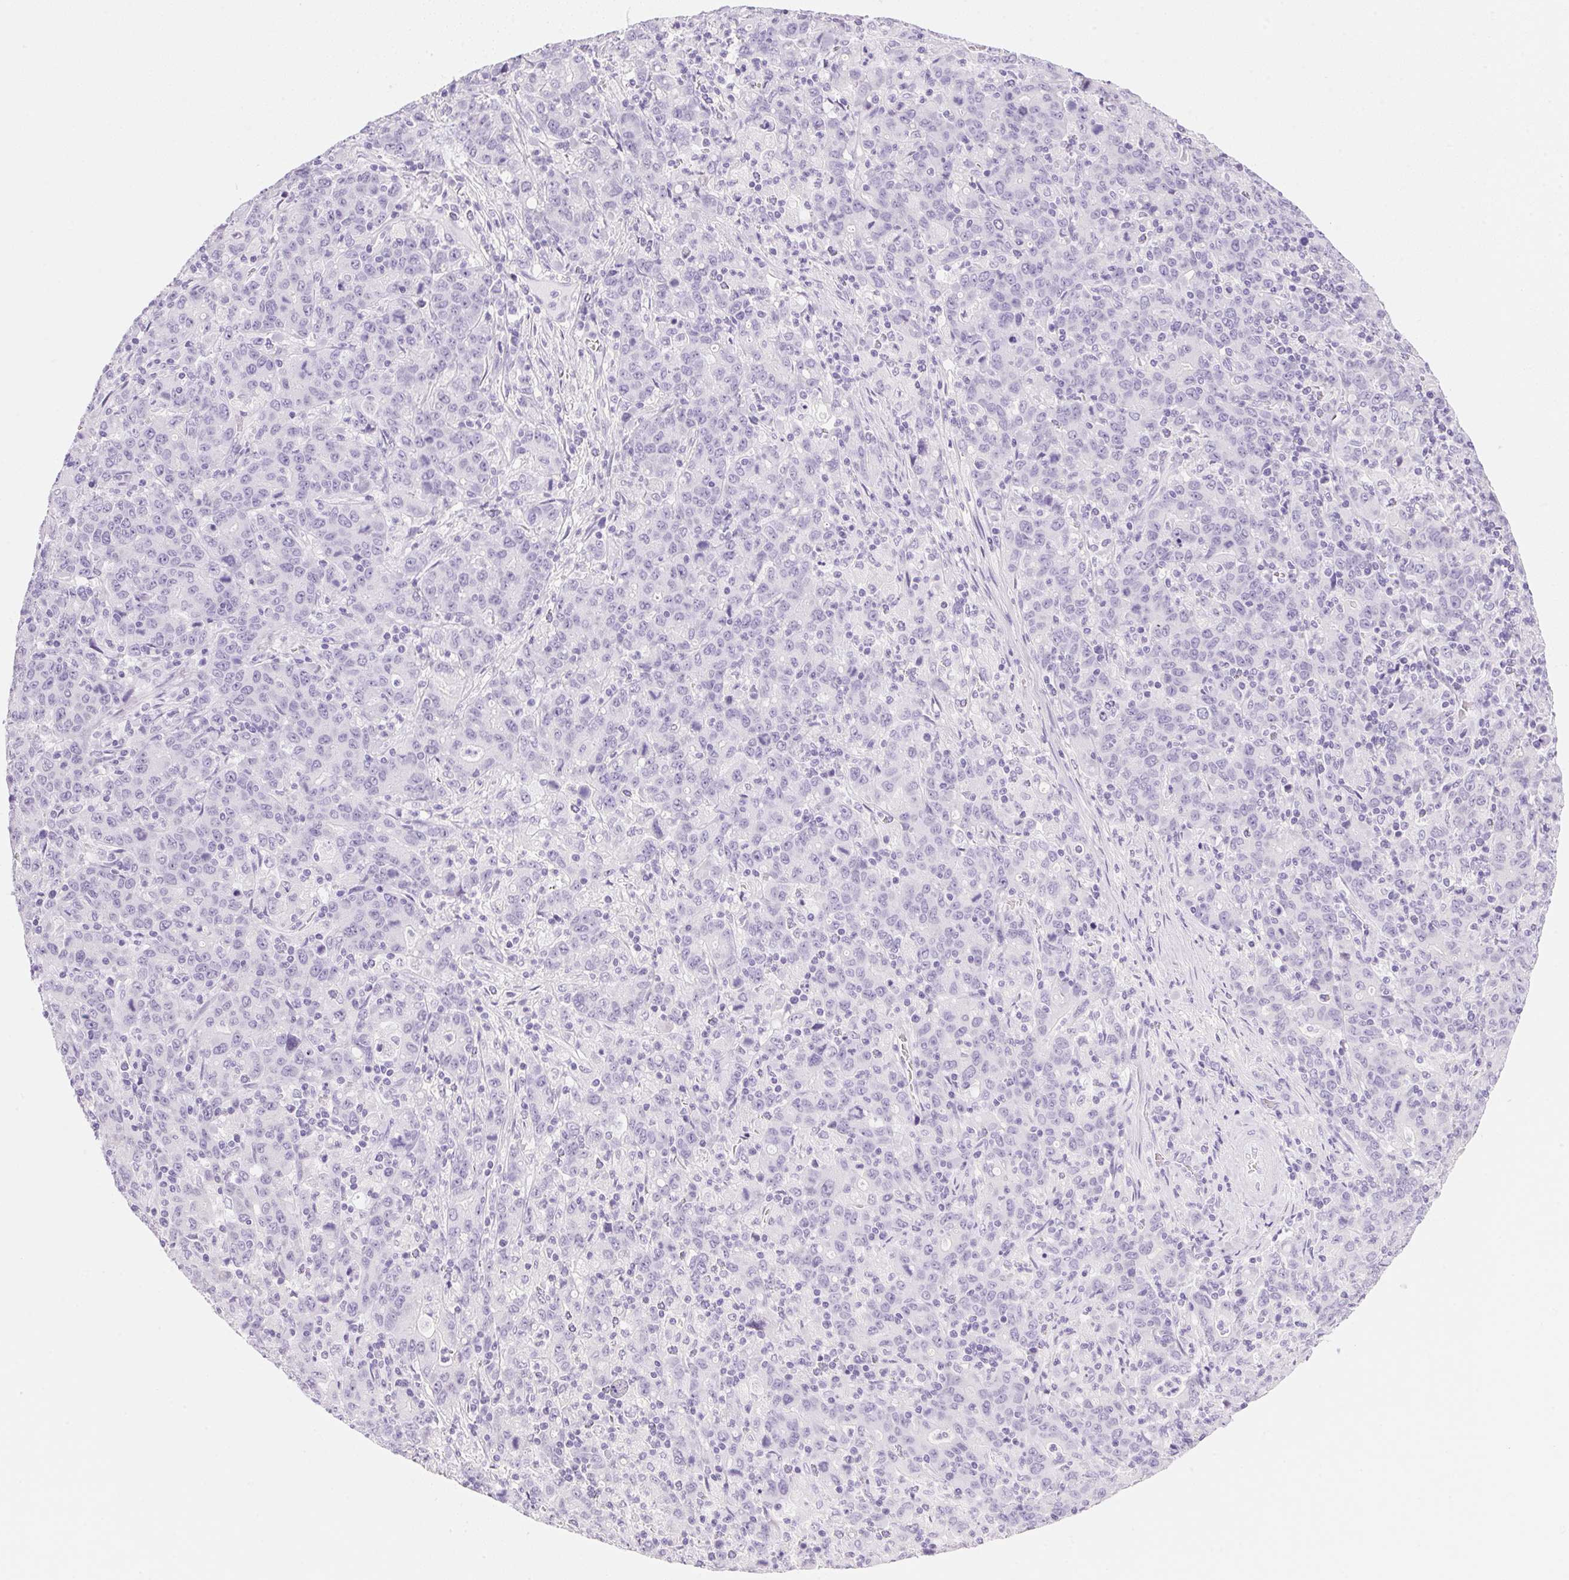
{"staining": {"intensity": "negative", "quantity": "none", "location": "none"}, "tissue": "stomach cancer", "cell_type": "Tumor cells", "image_type": "cancer", "snomed": [{"axis": "morphology", "description": "Adenocarcinoma, NOS"}, {"axis": "topography", "description": "Stomach, upper"}], "caption": "High power microscopy image of an IHC image of stomach cancer, revealing no significant expression in tumor cells.", "gene": "DHCR24", "patient": {"sex": "male", "age": 69}}